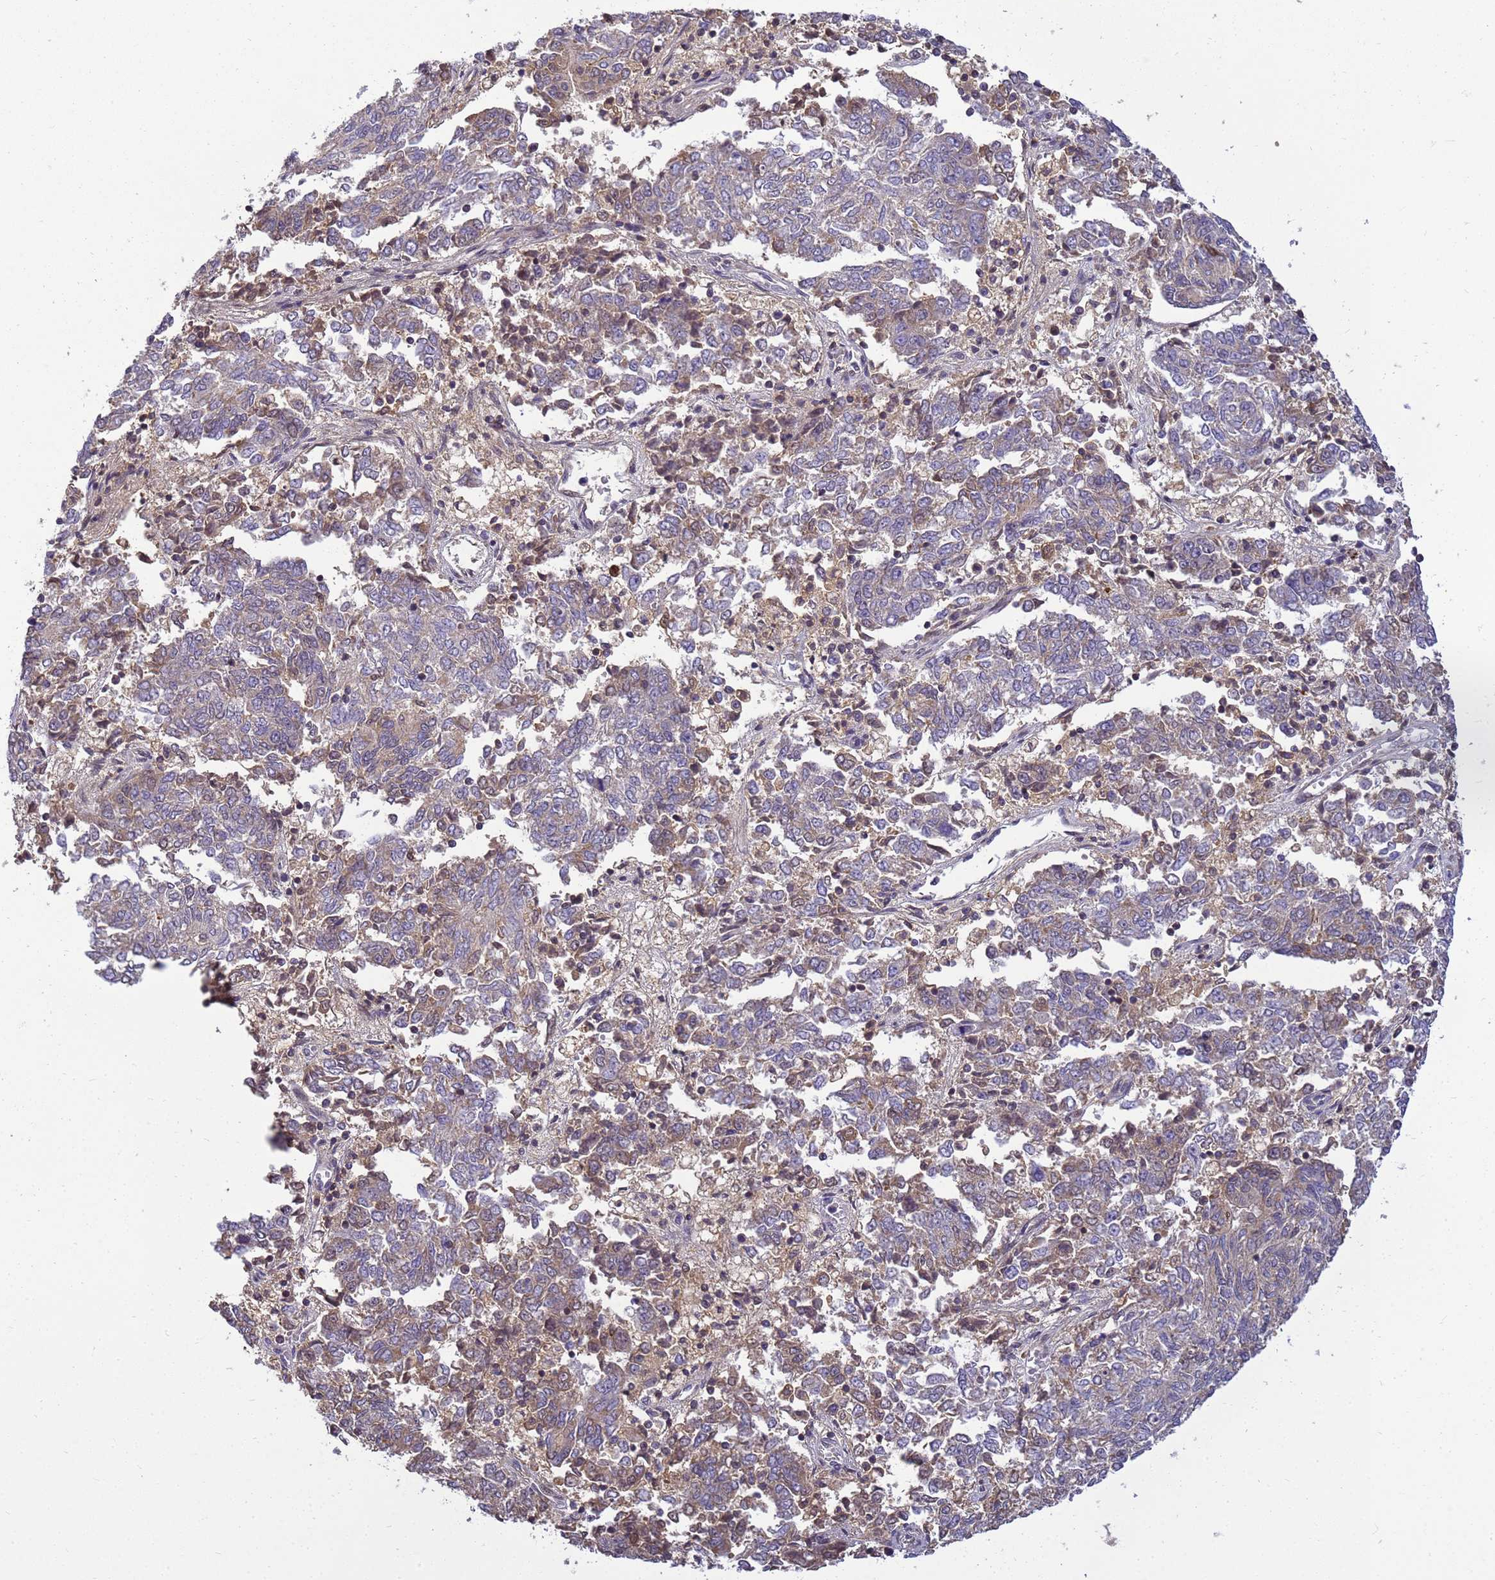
{"staining": {"intensity": "weak", "quantity": "25%-75%", "location": "cytoplasmic/membranous"}, "tissue": "endometrial cancer", "cell_type": "Tumor cells", "image_type": "cancer", "snomed": [{"axis": "morphology", "description": "Adenocarcinoma, NOS"}, {"axis": "topography", "description": "Endometrium"}], "caption": "About 25%-75% of tumor cells in endometrial cancer (adenocarcinoma) display weak cytoplasmic/membranous protein staining as visualized by brown immunohistochemical staining.", "gene": "TMEM74B", "patient": {"sex": "female", "age": 80}}